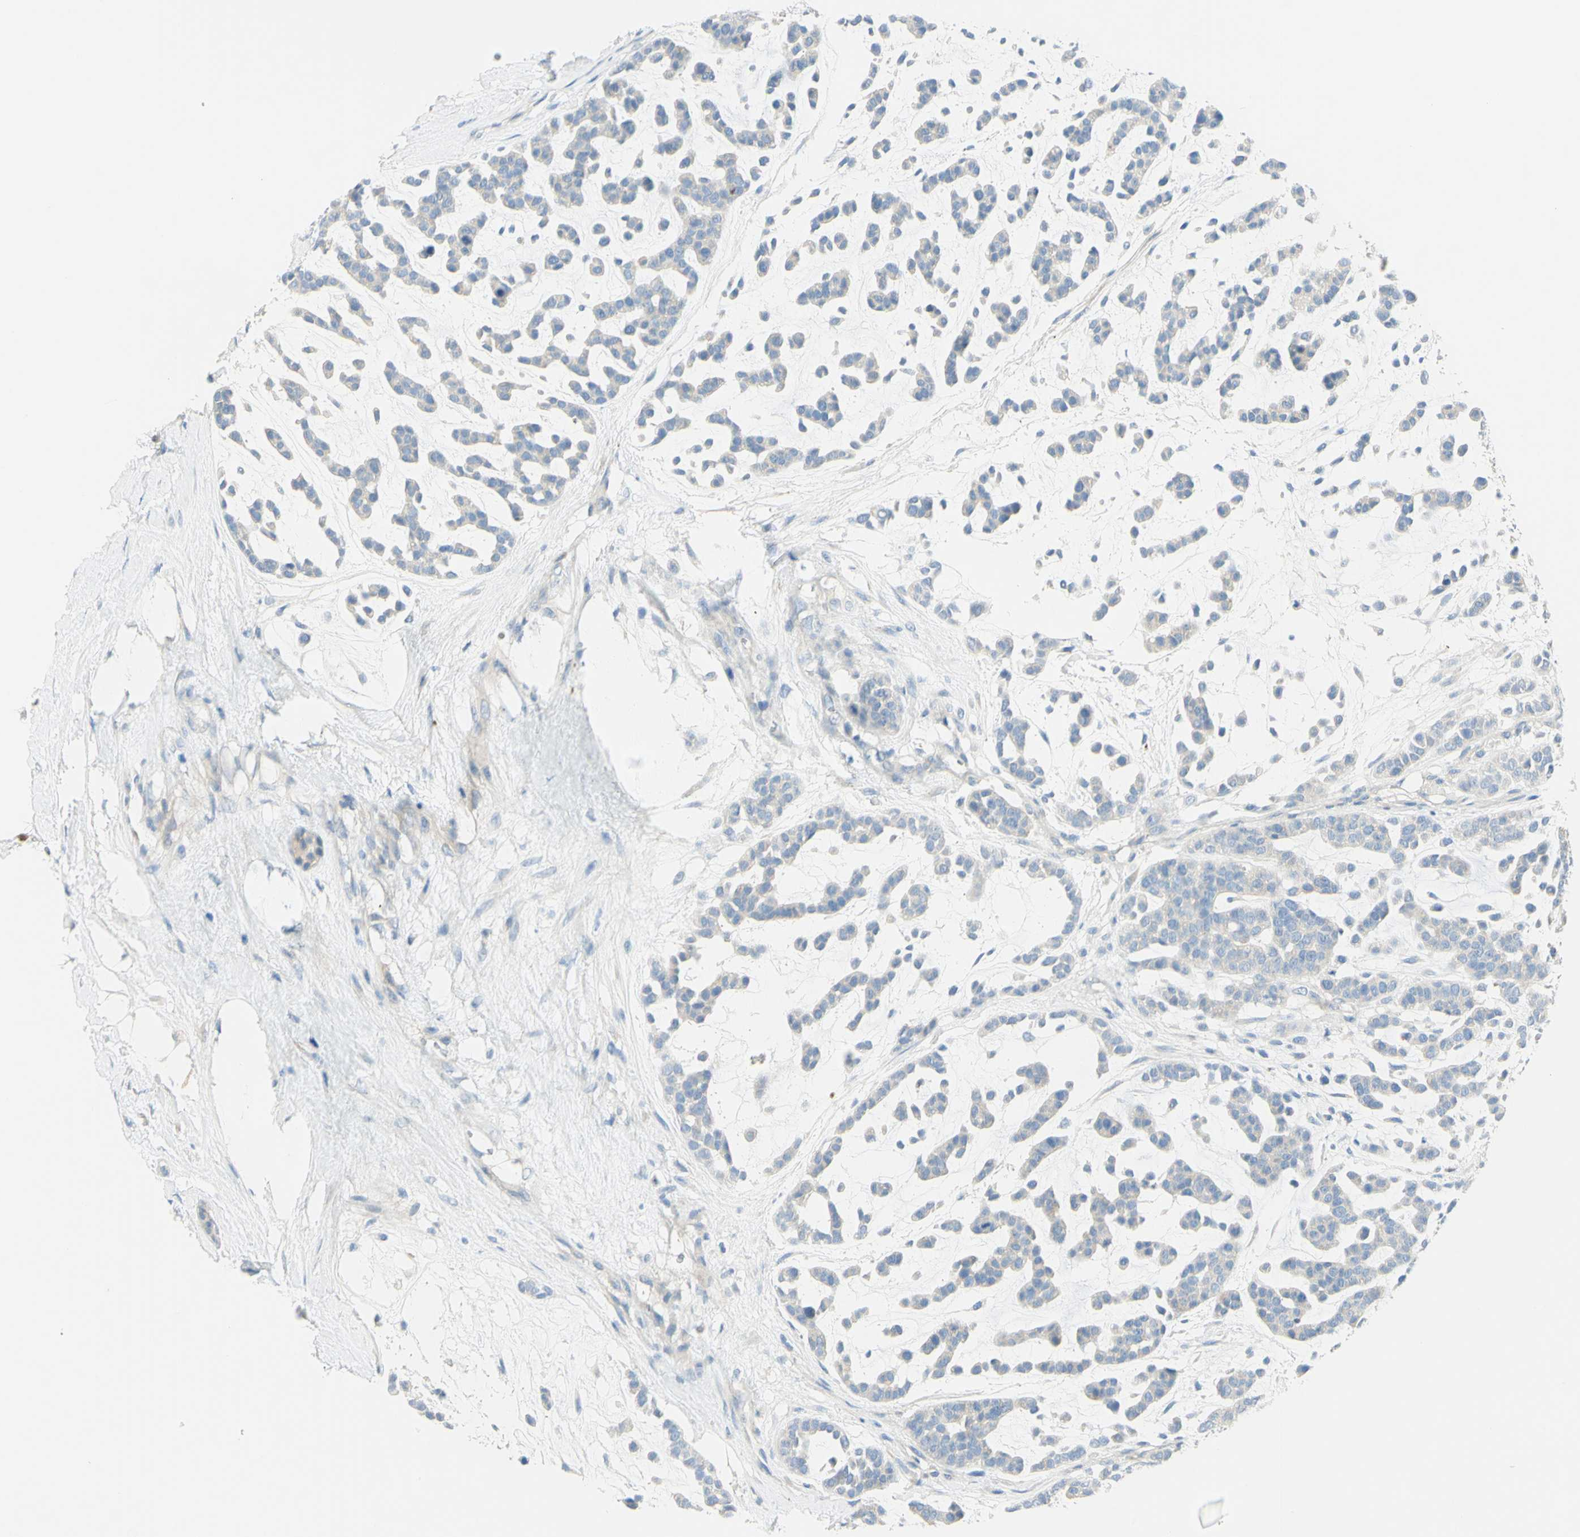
{"staining": {"intensity": "negative", "quantity": "none", "location": "none"}, "tissue": "head and neck cancer", "cell_type": "Tumor cells", "image_type": "cancer", "snomed": [{"axis": "morphology", "description": "Adenocarcinoma, NOS"}, {"axis": "morphology", "description": "Adenoma, NOS"}, {"axis": "topography", "description": "Head-Neck"}], "caption": "Immunohistochemical staining of human head and neck cancer (adenoma) demonstrates no significant positivity in tumor cells.", "gene": "GCNT3", "patient": {"sex": "female", "age": 55}}